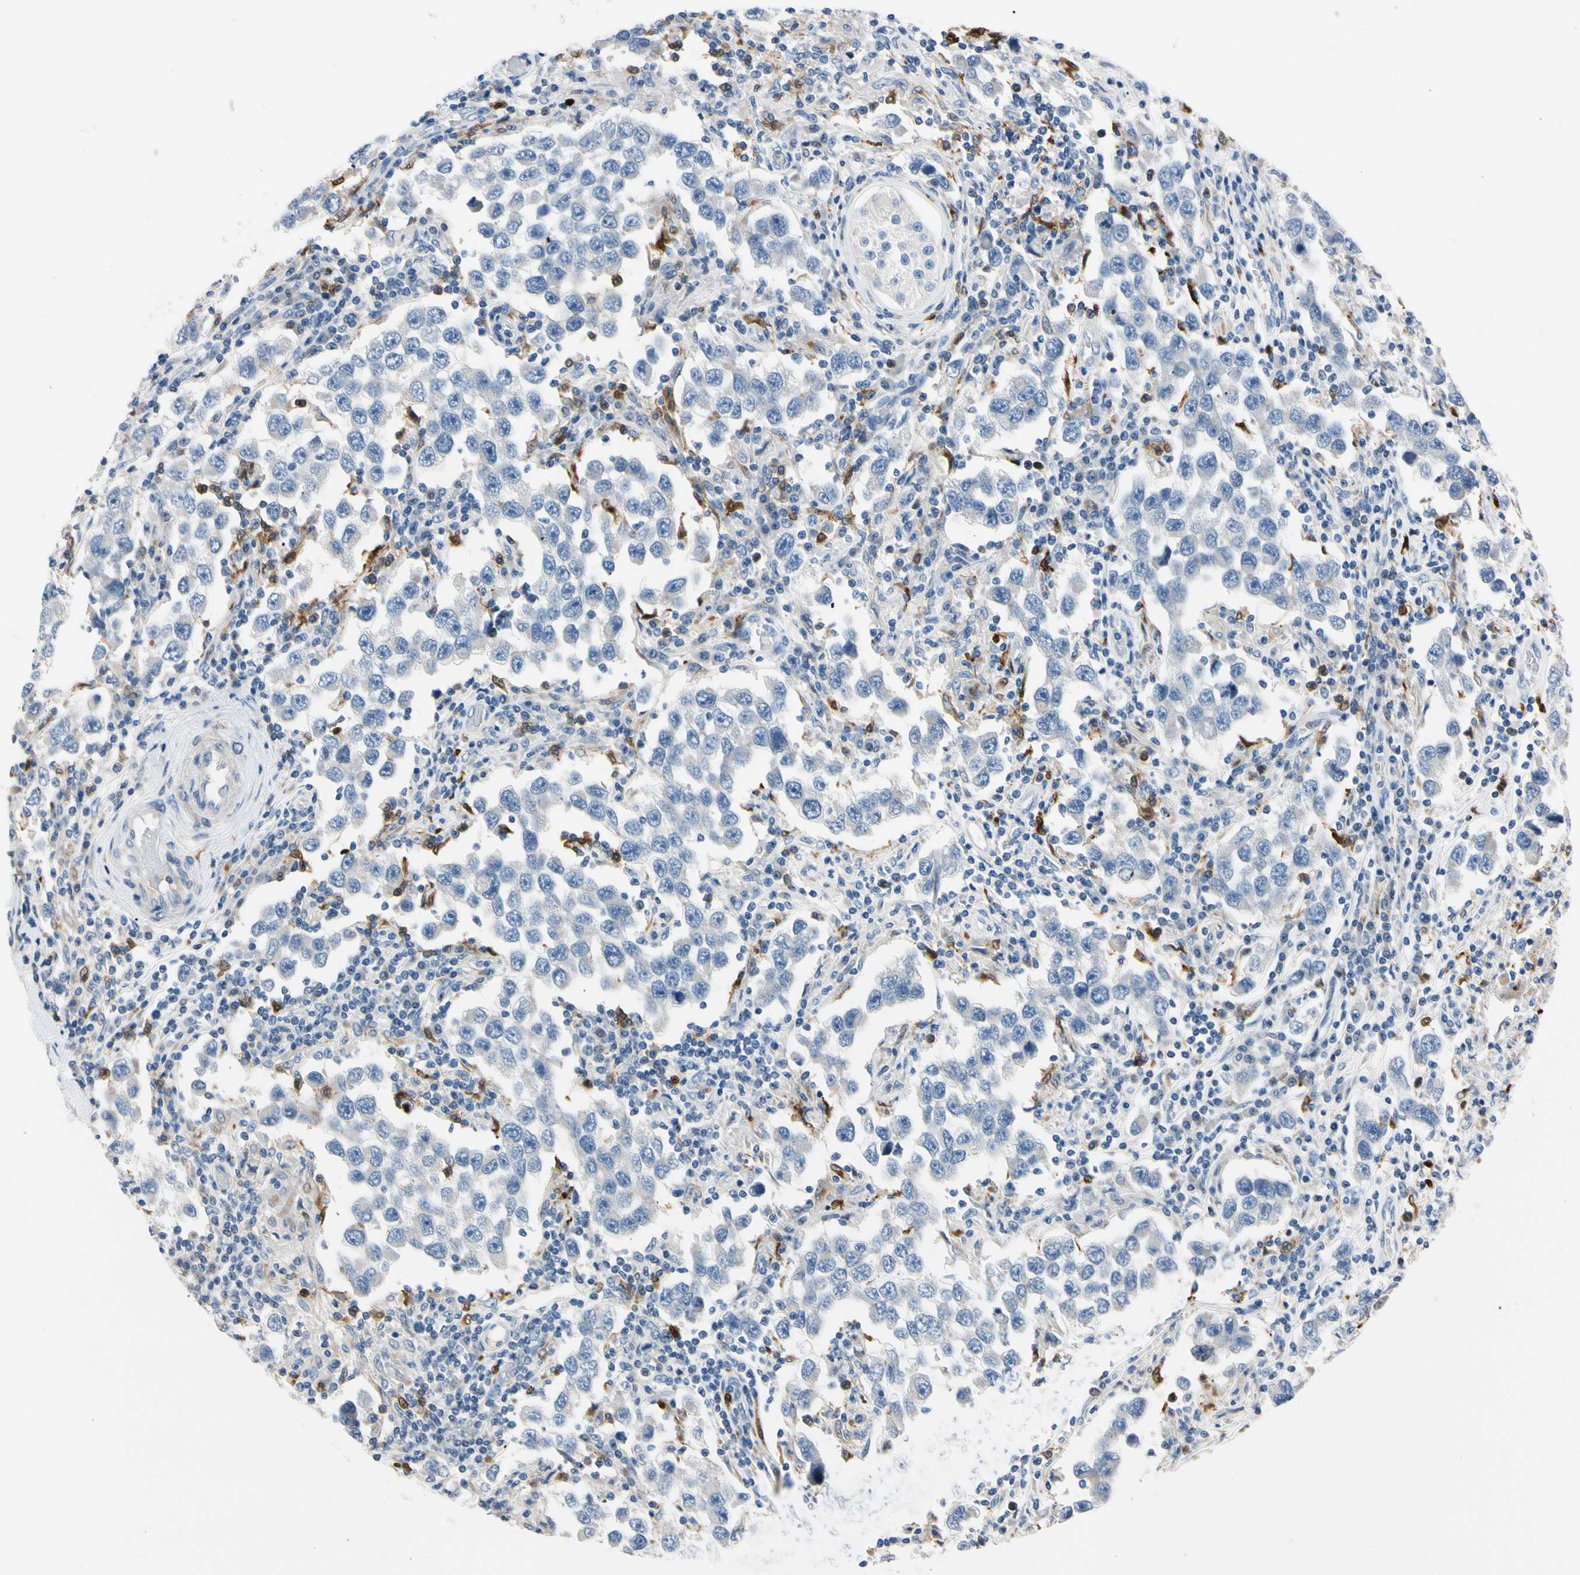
{"staining": {"intensity": "negative", "quantity": "none", "location": "none"}, "tissue": "testis cancer", "cell_type": "Tumor cells", "image_type": "cancer", "snomed": [{"axis": "morphology", "description": "Carcinoma, Embryonal, NOS"}, {"axis": "topography", "description": "Testis"}], "caption": "DAB (3,3'-diaminobenzidine) immunohistochemical staining of human testis cancer demonstrates no significant expression in tumor cells.", "gene": "TRAF5", "patient": {"sex": "male", "age": 21}}